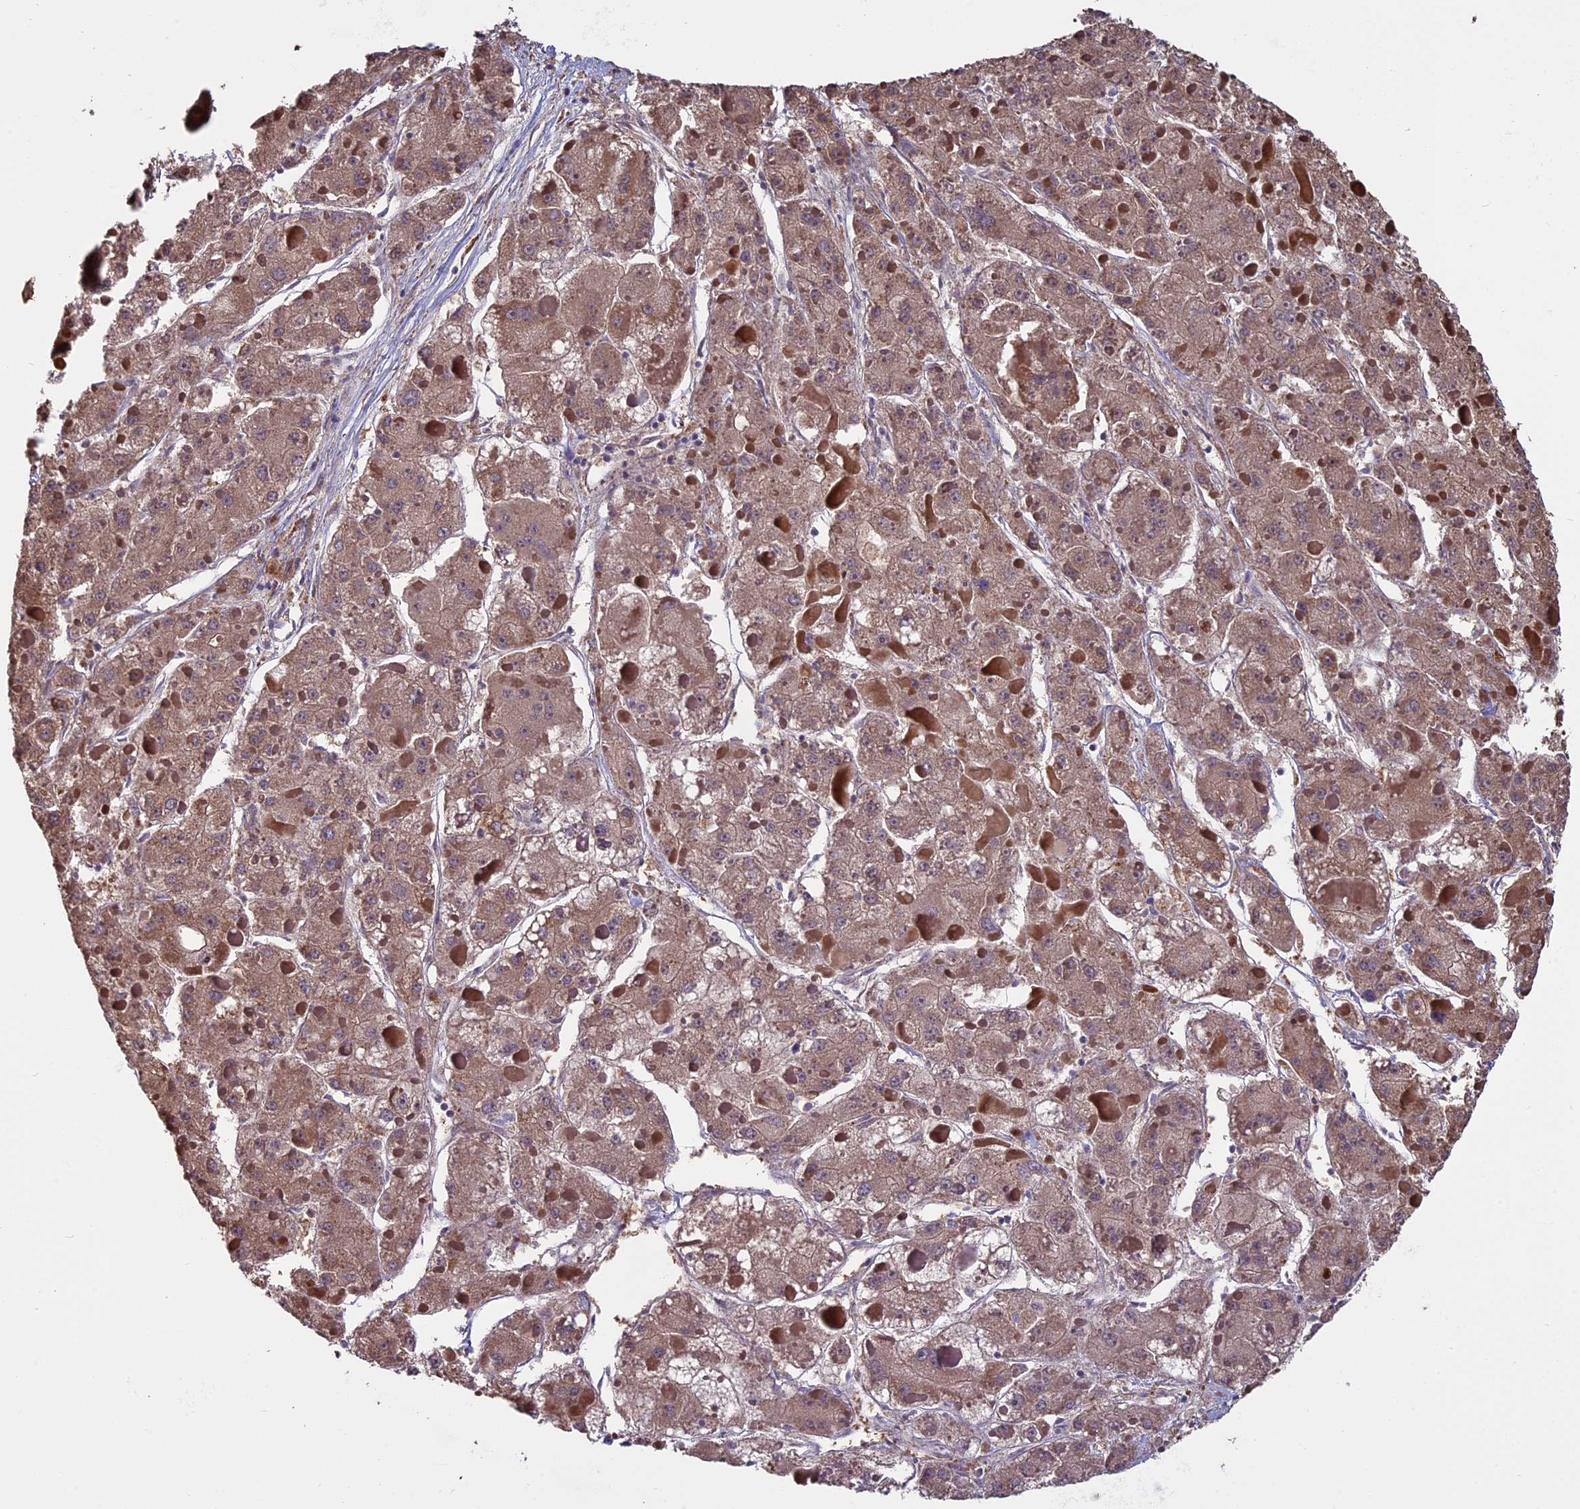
{"staining": {"intensity": "weak", "quantity": ">75%", "location": "cytoplasmic/membranous"}, "tissue": "liver cancer", "cell_type": "Tumor cells", "image_type": "cancer", "snomed": [{"axis": "morphology", "description": "Carcinoma, Hepatocellular, NOS"}, {"axis": "topography", "description": "Liver"}], "caption": "An image showing weak cytoplasmic/membranous staining in about >75% of tumor cells in hepatocellular carcinoma (liver), as visualized by brown immunohistochemical staining.", "gene": "VWA3A", "patient": {"sex": "female", "age": 73}}